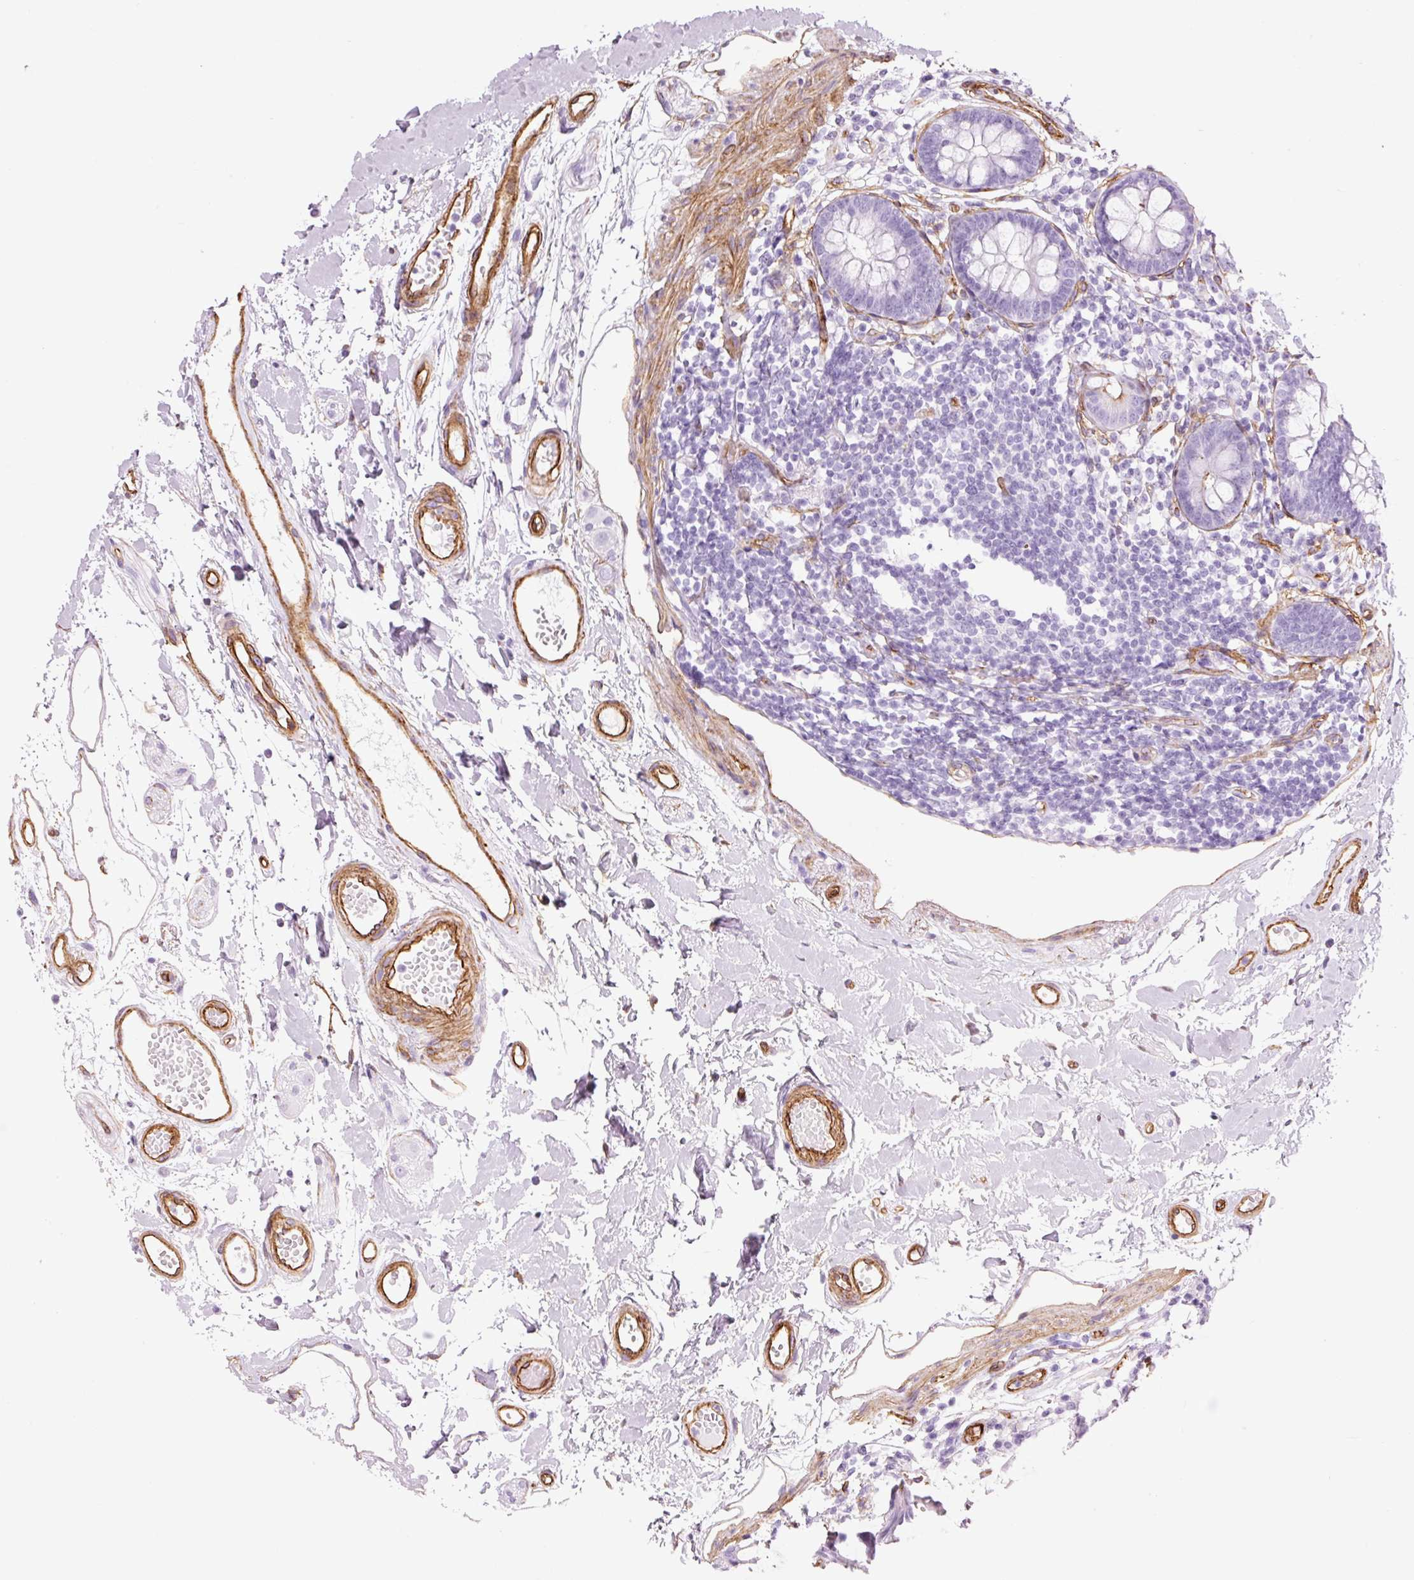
{"staining": {"intensity": "strong", "quantity": ">75%", "location": "cytoplasmic/membranous"}, "tissue": "colon", "cell_type": "Endothelial cells", "image_type": "normal", "snomed": [{"axis": "morphology", "description": "Normal tissue, NOS"}, {"axis": "topography", "description": "Colon"}], "caption": "Protein expression analysis of benign colon demonstrates strong cytoplasmic/membranous expression in about >75% of endothelial cells.", "gene": "CAV1", "patient": {"sex": "female", "age": 84}}